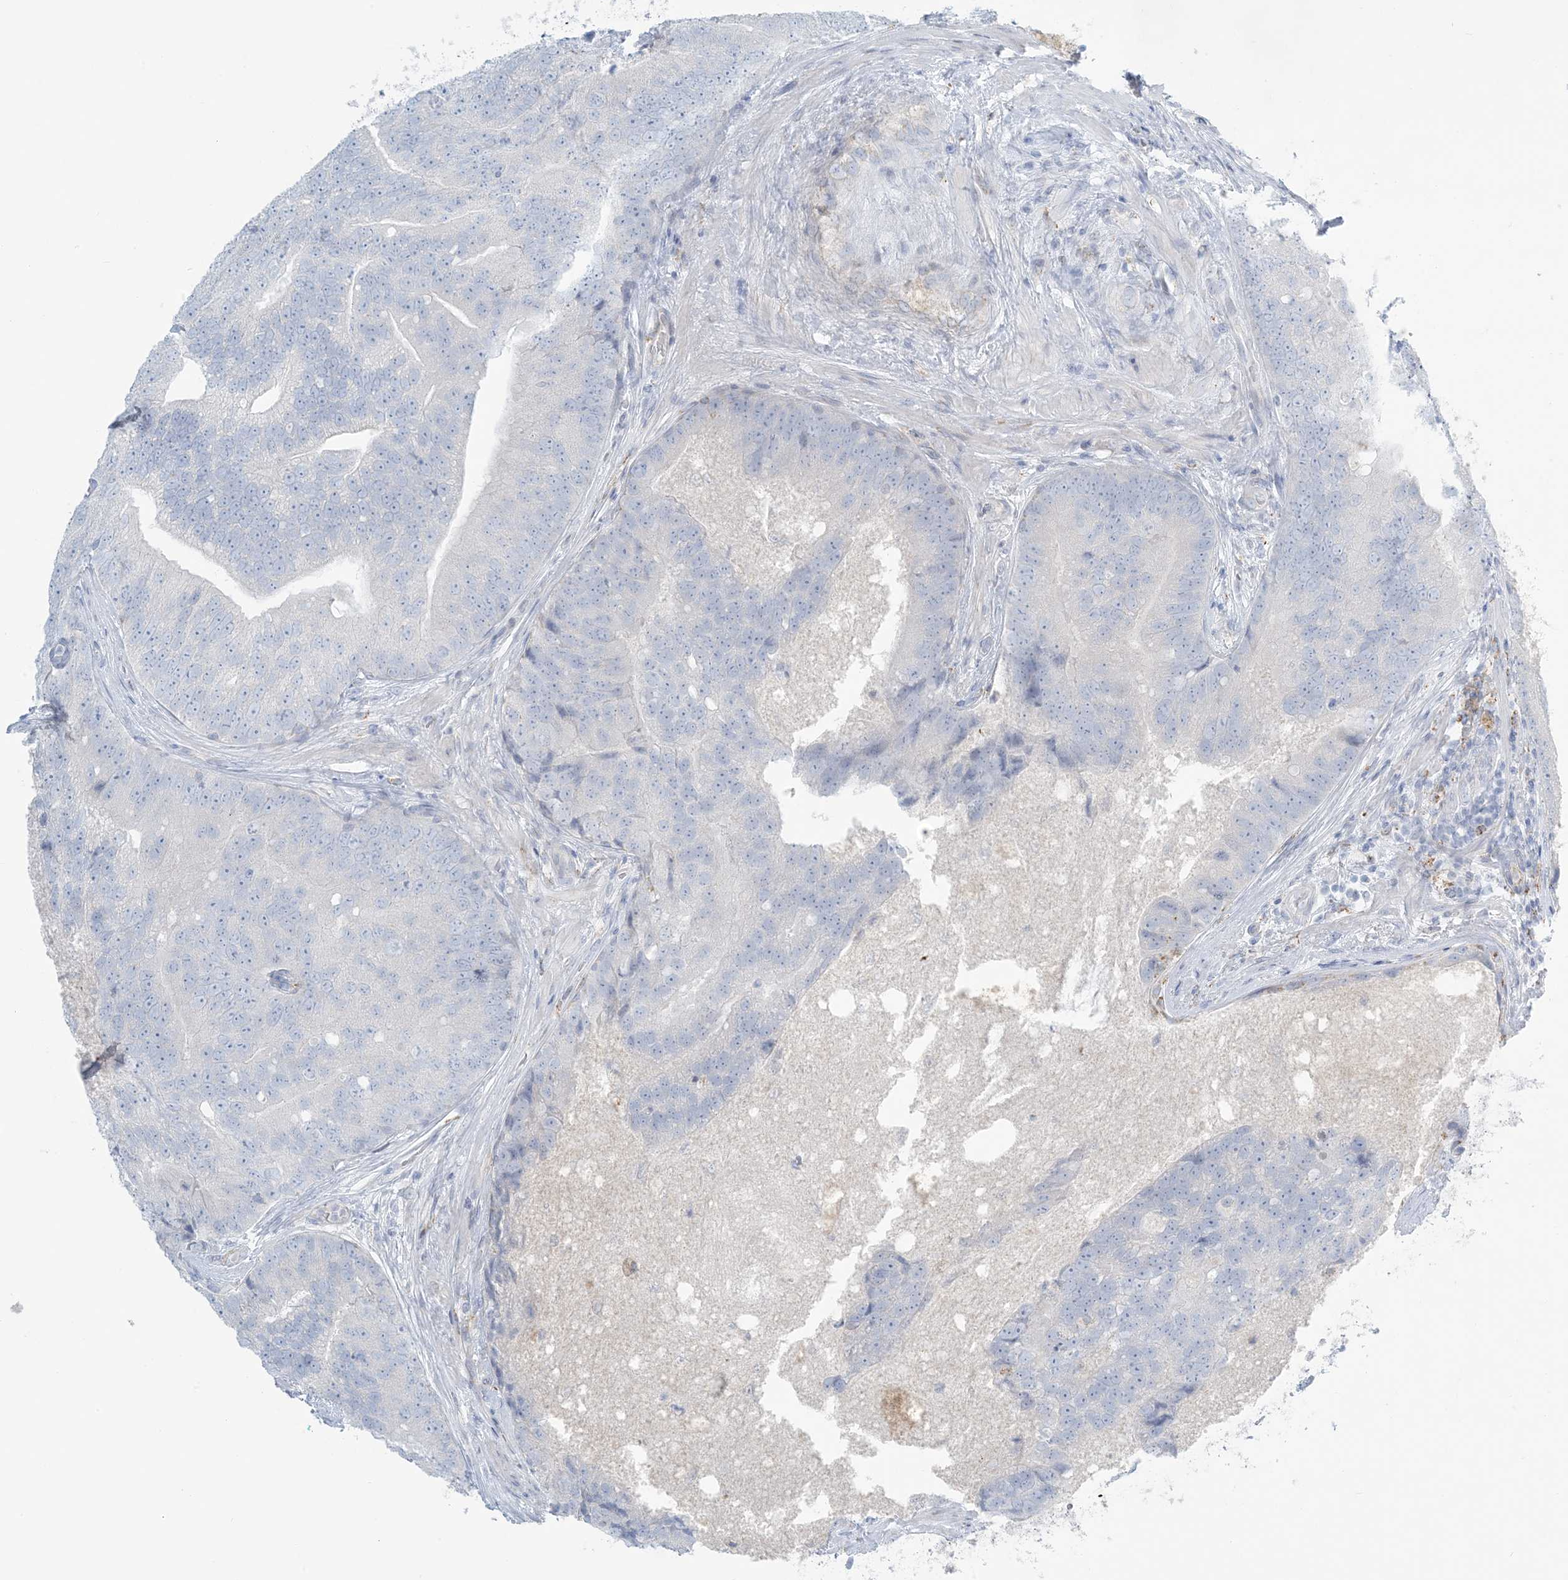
{"staining": {"intensity": "negative", "quantity": "none", "location": "none"}, "tissue": "prostate cancer", "cell_type": "Tumor cells", "image_type": "cancer", "snomed": [{"axis": "morphology", "description": "Adenocarcinoma, High grade"}, {"axis": "topography", "description": "Prostate"}], "caption": "Immunohistochemistry (IHC) micrograph of neoplastic tissue: prostate cancer stained with DAB exhibits no significant protein positivity in tumor cells.", "gene": "ZDHHC4", "patient": {"sex": "male", "age": 70}}